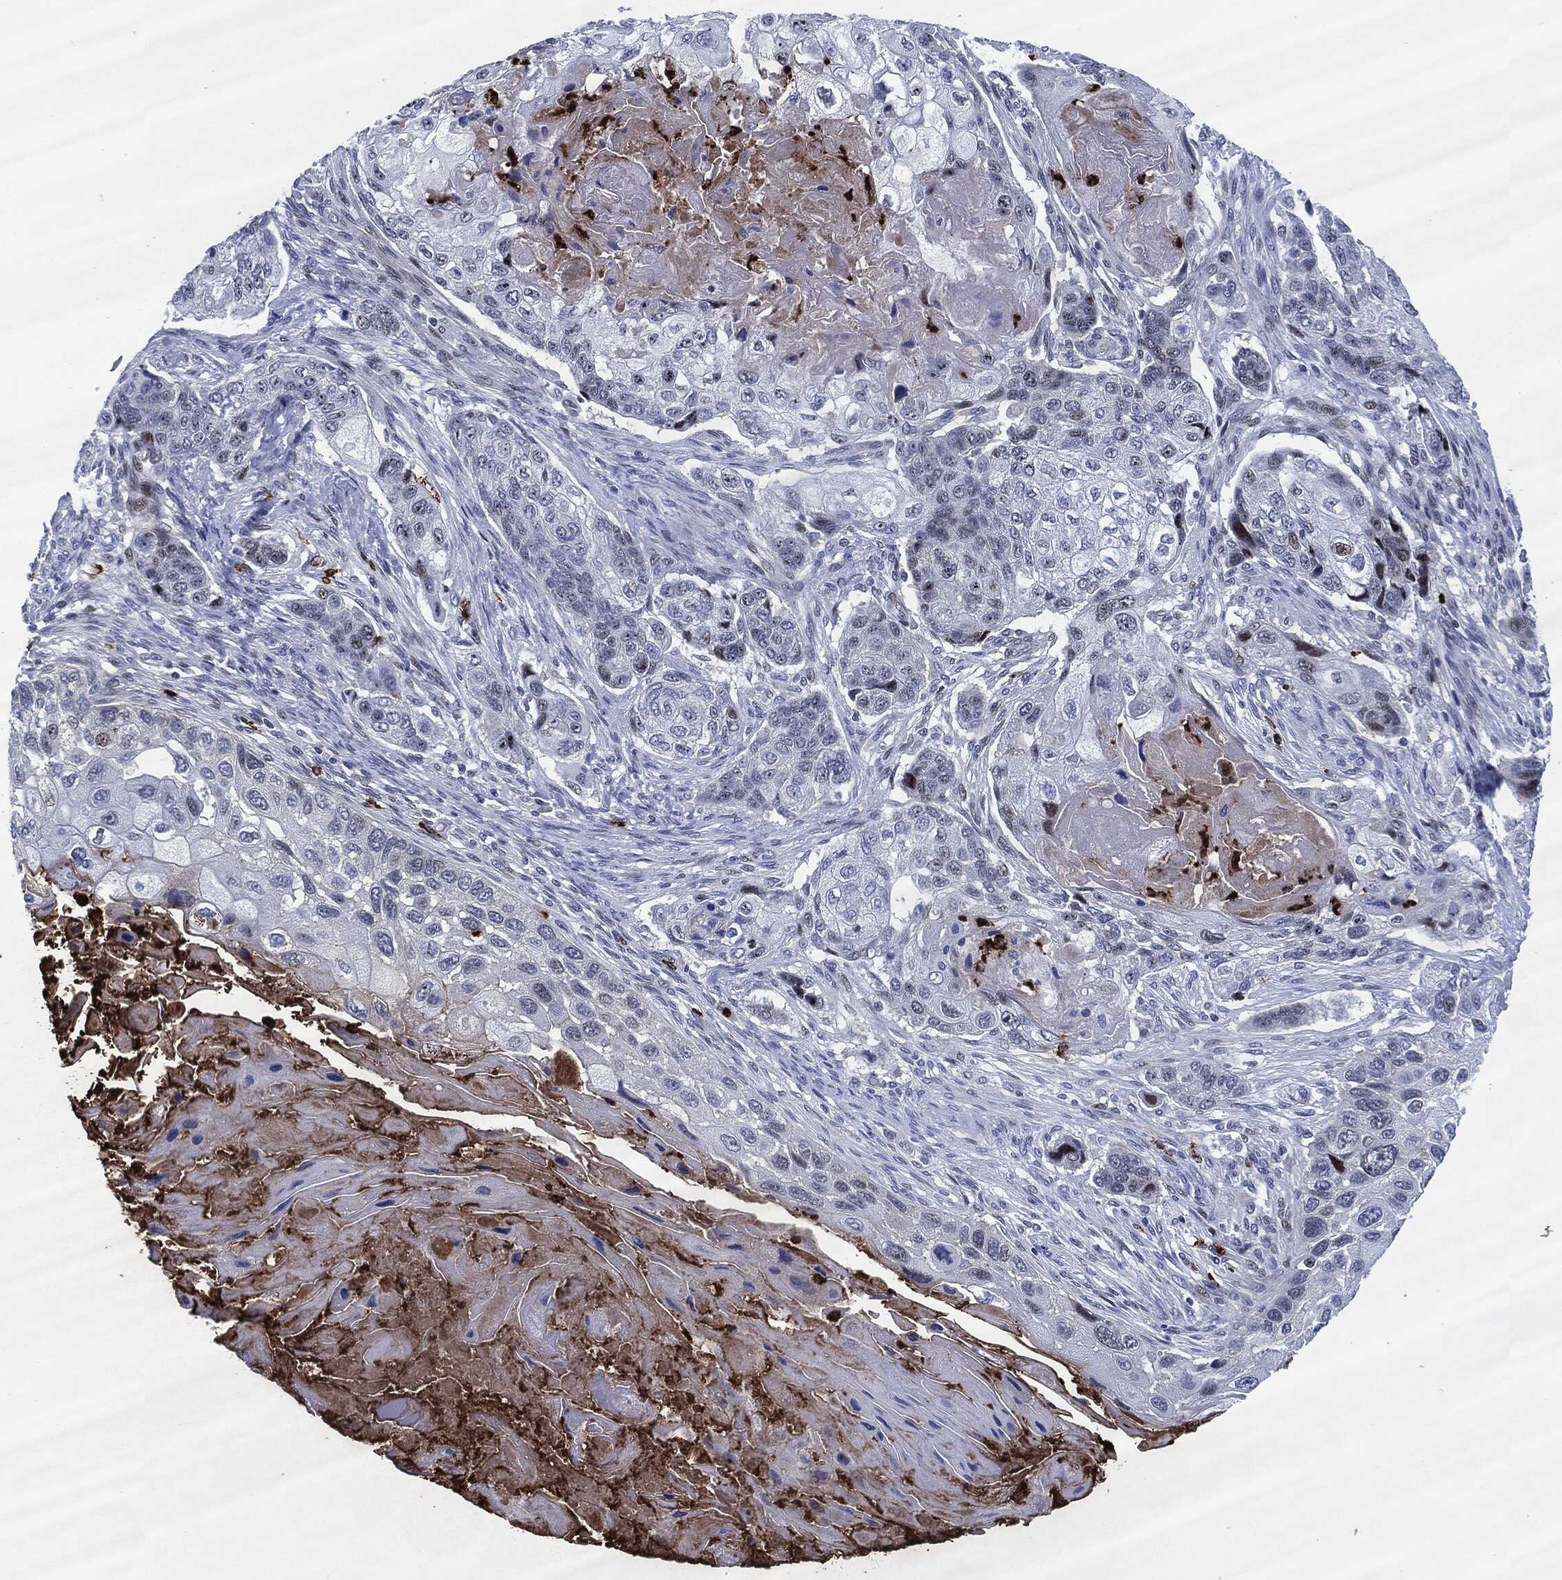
{"staining": {"intensity": "weak", "quantity": "<25%", "location": "nuclear"}, "tissue": "lung cancer", "cell_type": "Tumor cells", "image_type": "cancer", "snomed": [{"axis": "morphology", "description": "Normal tissue, NOS"}, {"axis": "morphology", "description": "Squamous cell carcinoma, NOS"}, {"axis": "topography", "description": "Bronchus"}, {"axis": "topography", "description": "Lung"}], "caption": "The IHC photomicrograph has no significant positivity in tumor cells of lung cancer tissue.", "gene": "MPO", "patient": {"sex": "male", "age": 69}}